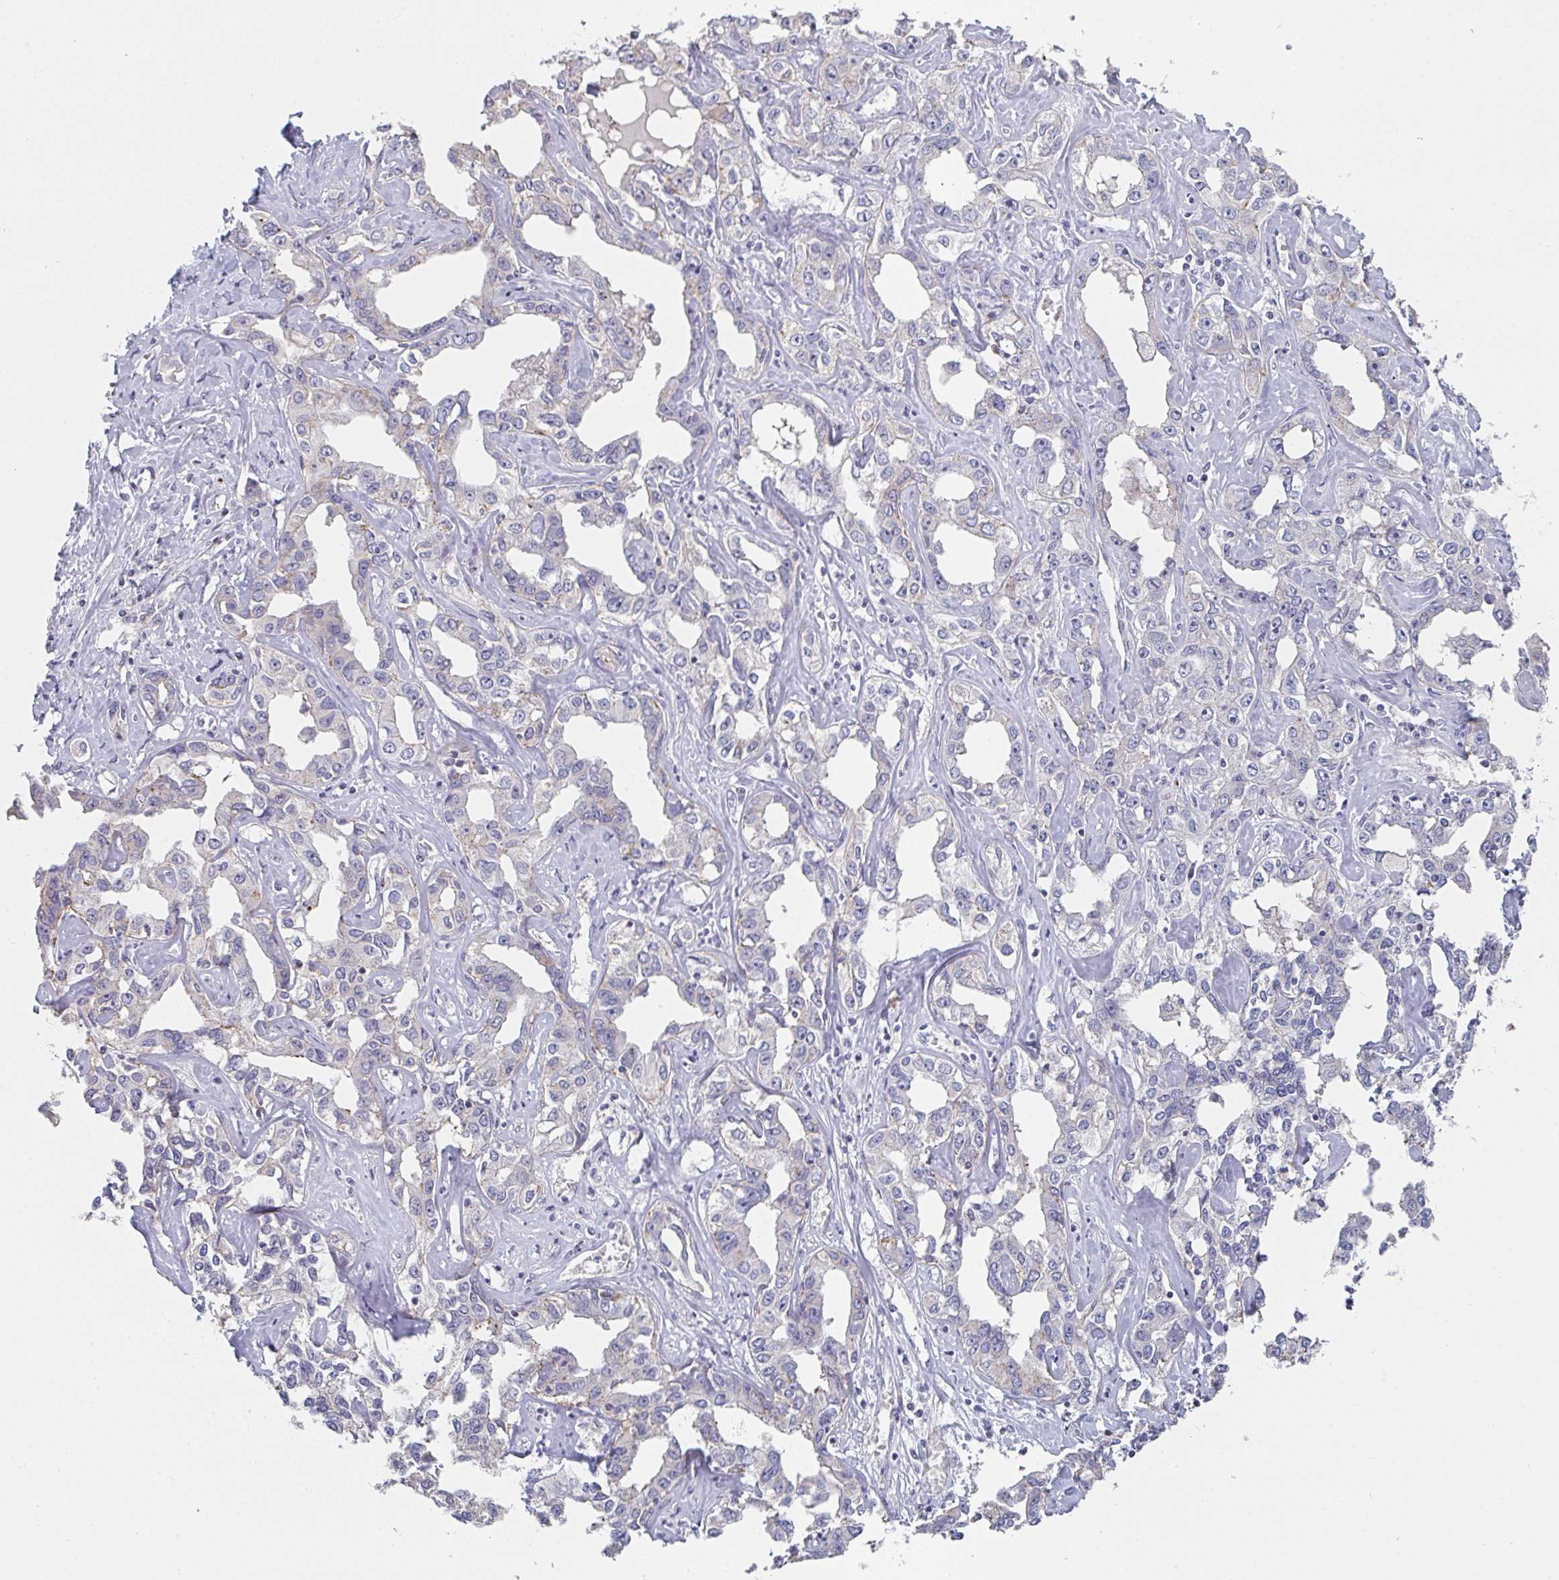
{"staining": {"intensity": "negative", "quantity": "none", "location": "none"}, "tissue": "liver cancer", "cell_type": "Tumor cells", "image_type": "cancer", "snomed": [{"axis": "morphology", "description": "Cholangiocarcinoma"}, {"axis": "topography", "description": "Liver"}], "caption": "A micrograph of liver cholangiocarcinoma stained for a protein reveals no brown staining in tumor cells.", "gene": "CHMP5", "patient": {"sex": "male", "age": 59}}